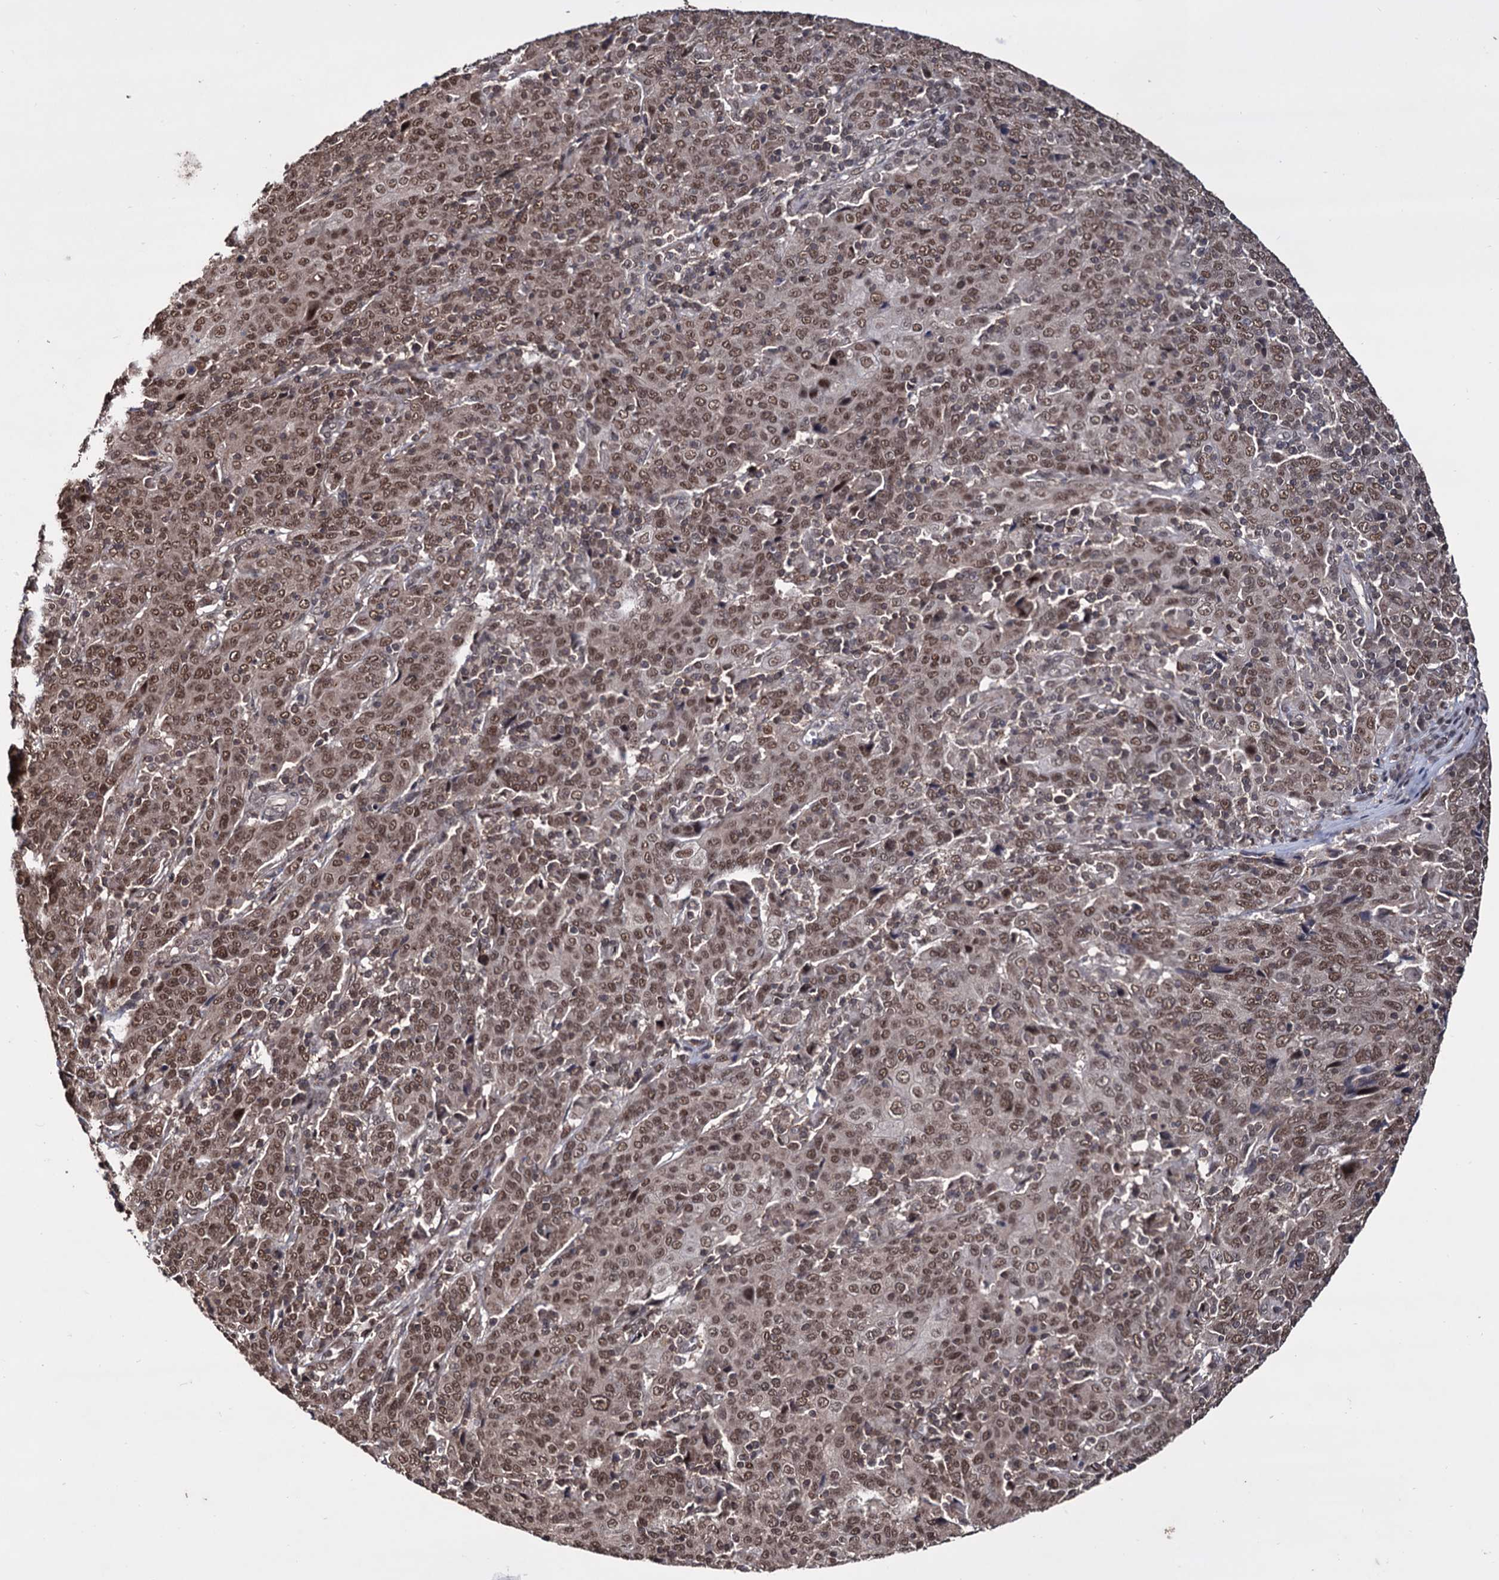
{"staining": {"intensity": "moderate", "quantity": ">75%", "location": "nuclear"}, "tissue": "cervical cancer", "cell_type": "Tumor cells", "image_type": "cancer", "snomed": [{"axis": "morphology", "description": "Squamous cell carcinoma, NOS"}, {"axis": "topography", "description": "Cervix"}], "caption": "Human cervical cancer stained with a protein marker demonstrates moderate staining in tumor cells.", "gene": "KLF5", "patient": {"sex": "female", "age": 67}}